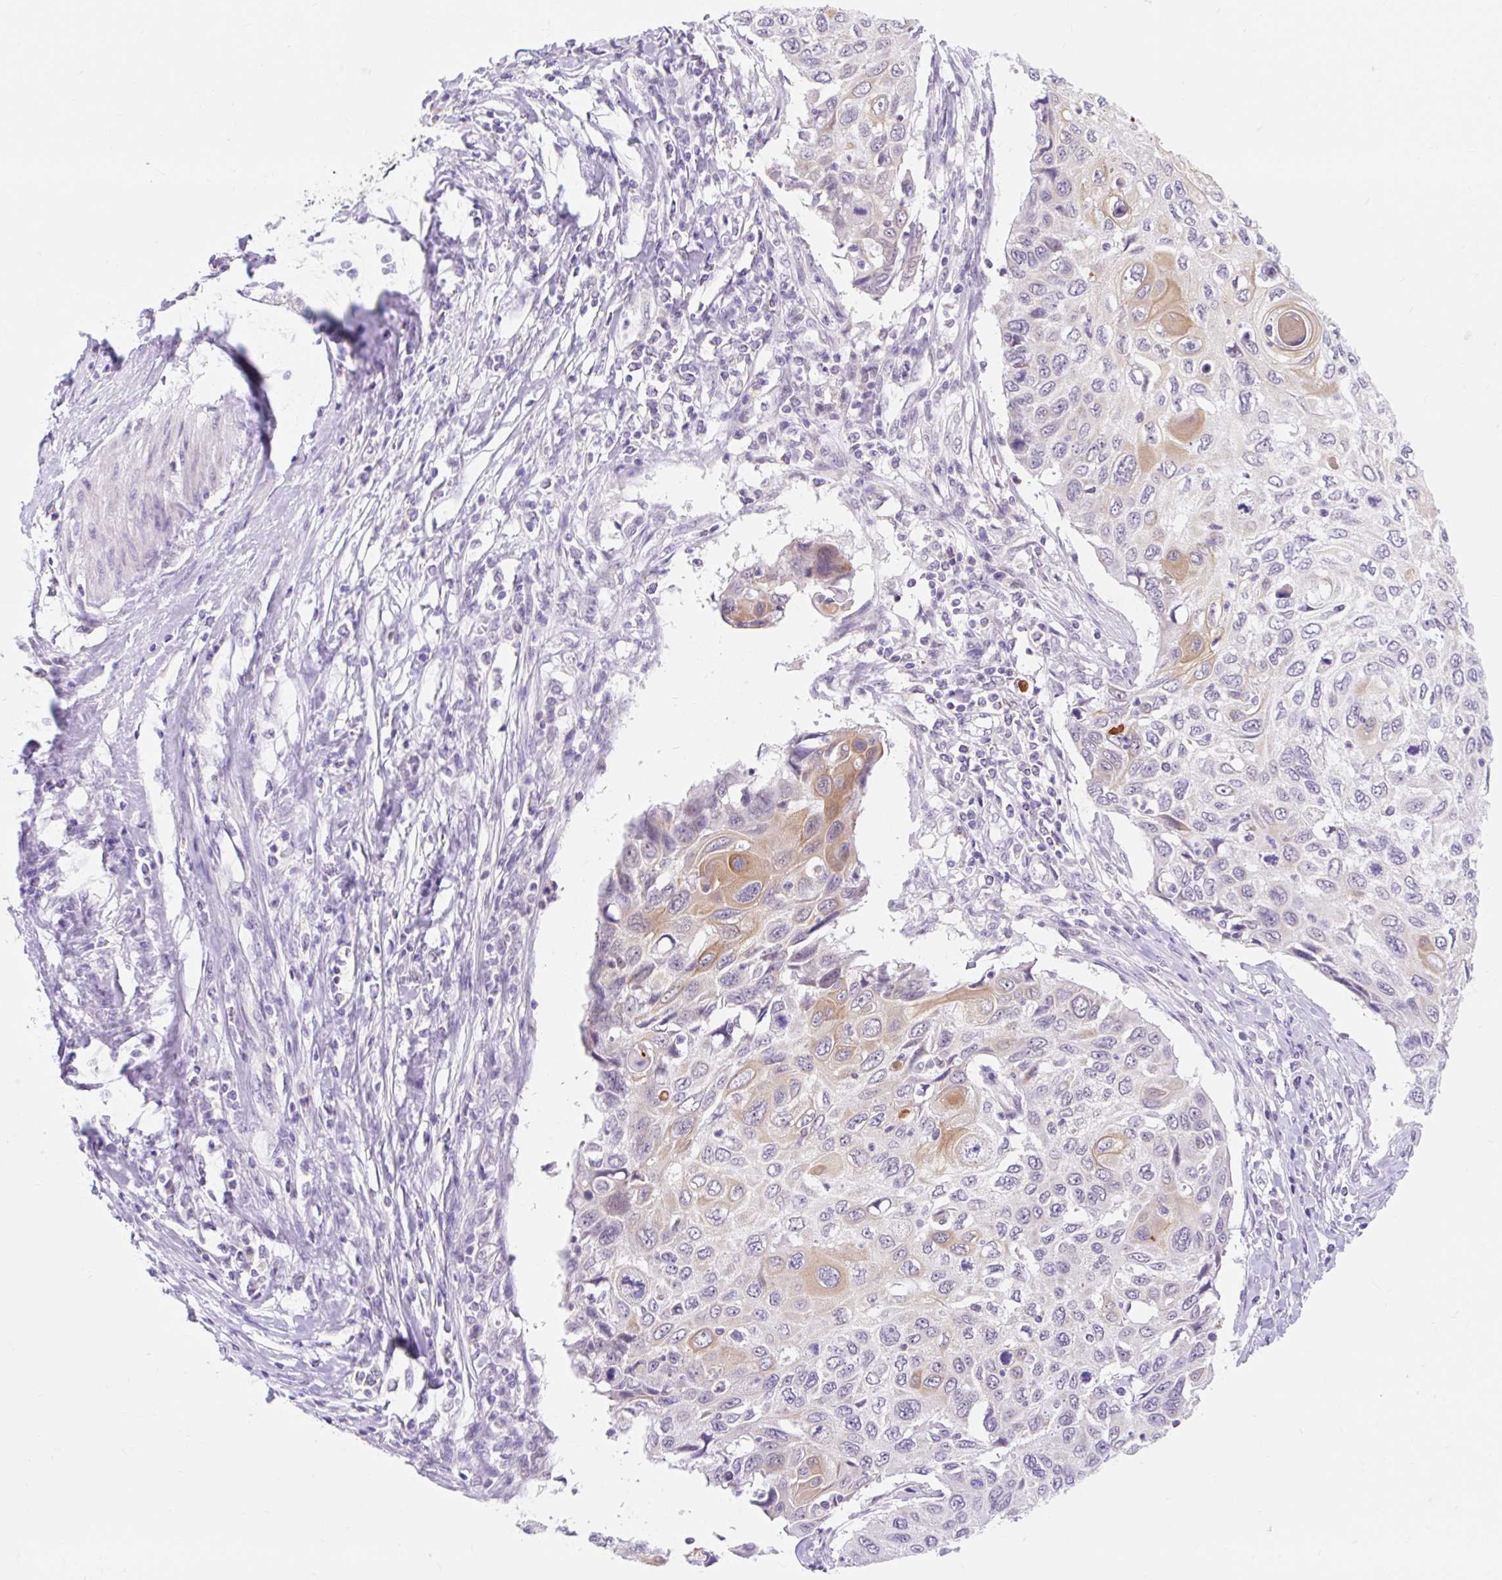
{"staining": {"intensity": "moderate", "quantity": "<25%", "location": "cytoplasmic/membranous"}, "tissue": "cervical cancer", "cell_type": "Tumor cells", "image_type": "cancer", "snomed": [{"axis": "morphology", "description": "Squamous cell carcinoma, NOS"}, {"axis": "topography", "description": "Cervix"}], "caption": "A histopathology image of human squamous cell carcinoma (cervical) stained for a protein reveals moderate cytoplasmic/membranous brown staining in tumor cells.", "gene": "ITPK1", "patient": {"sex": "female", "age": 70}}